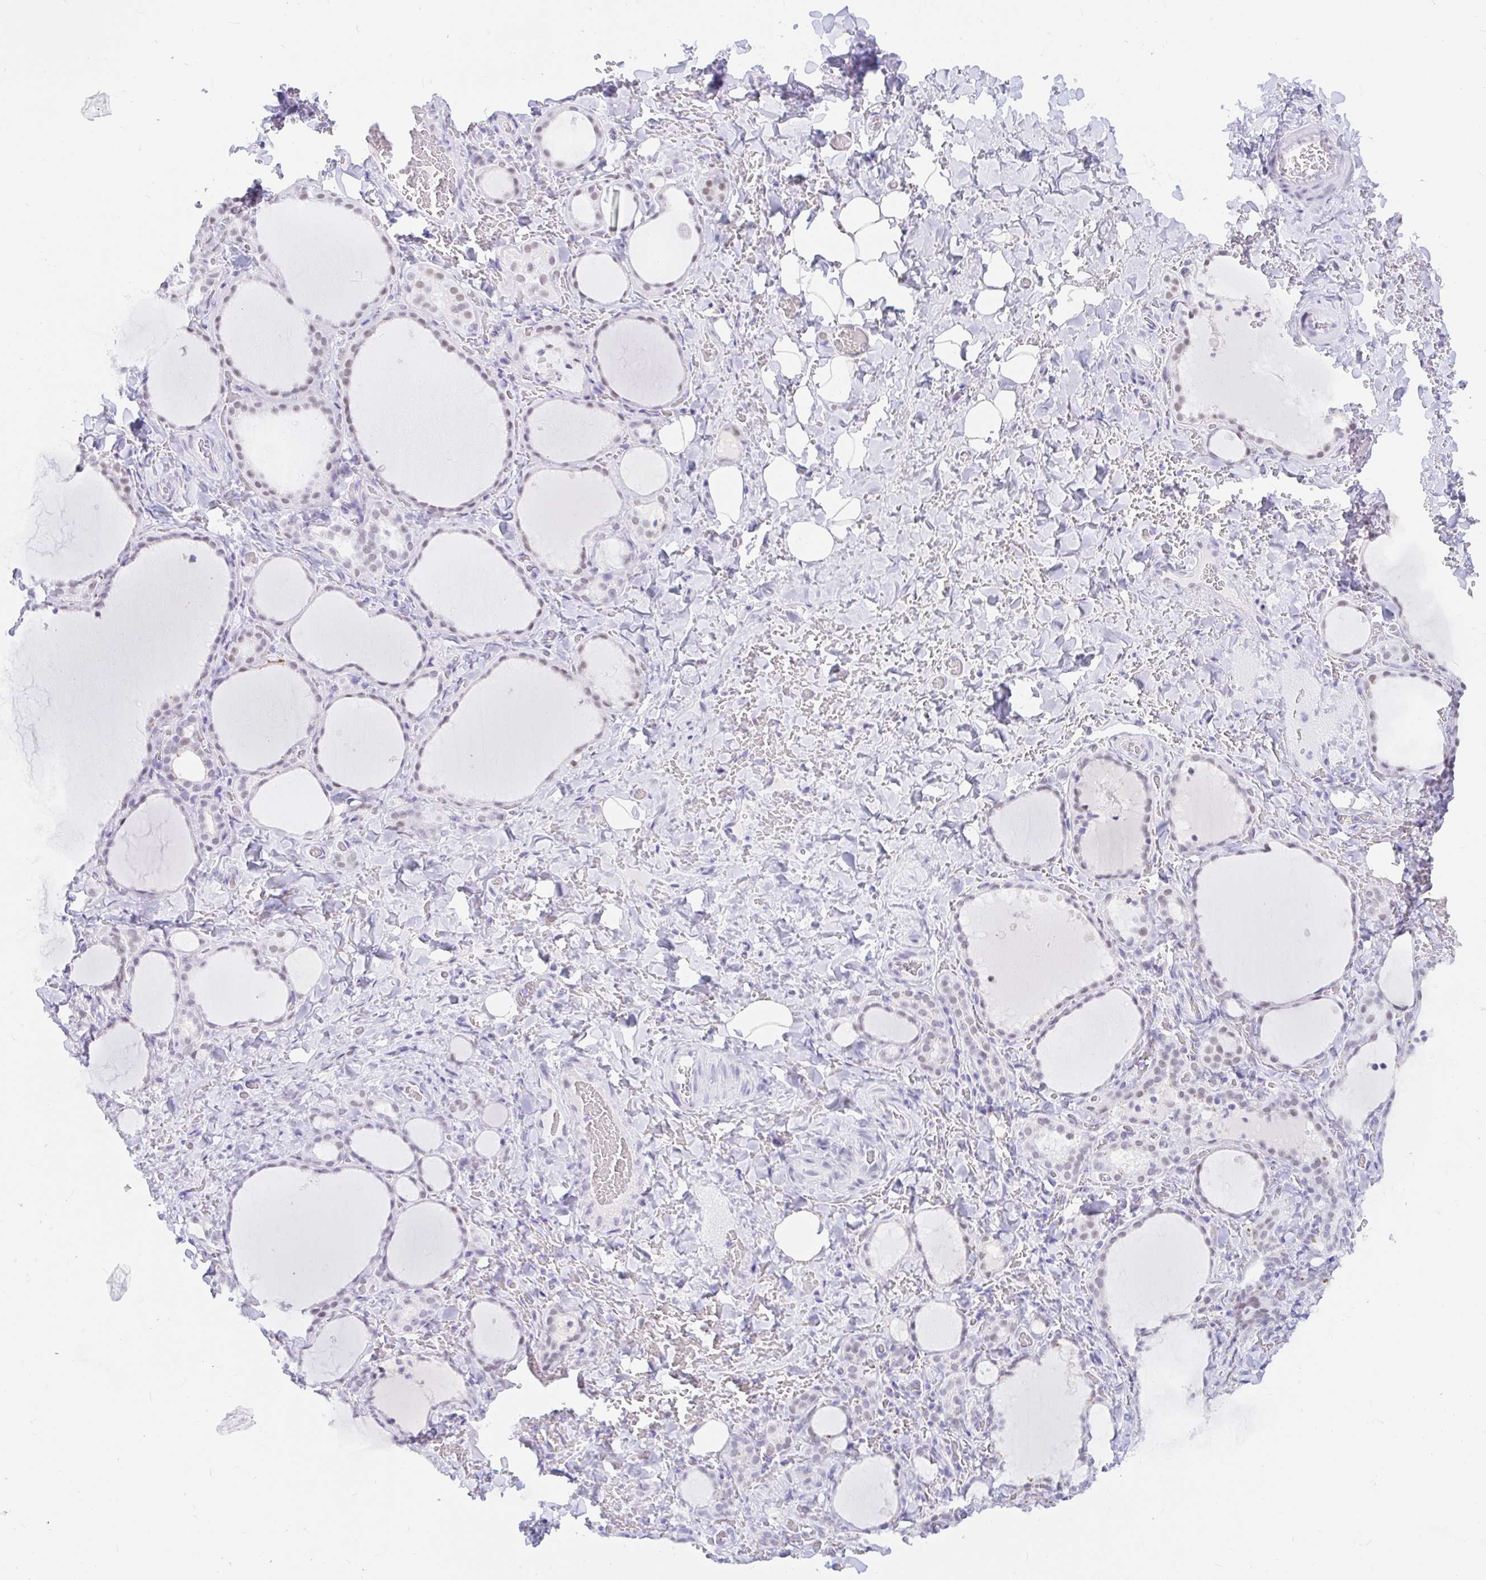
{"staining": {"intensity": "weak", "quantity": "<25%", "location": "nuclear"}, "tissue": "thyroid gland", "cell_type": "Glandular cells", "image_type": "normal", "snomed": [{"axis": "morphology", "description": "Normal tissue, NOS"}, {"axis": "topography", "description": "Thyroid gland"}], "caption": "Micrograph shows no significant protein expression in glandular cells of unremarkable thyroid gland.", "gene": "OR6T1", "patient": {"sex": "female", "age": 22}}